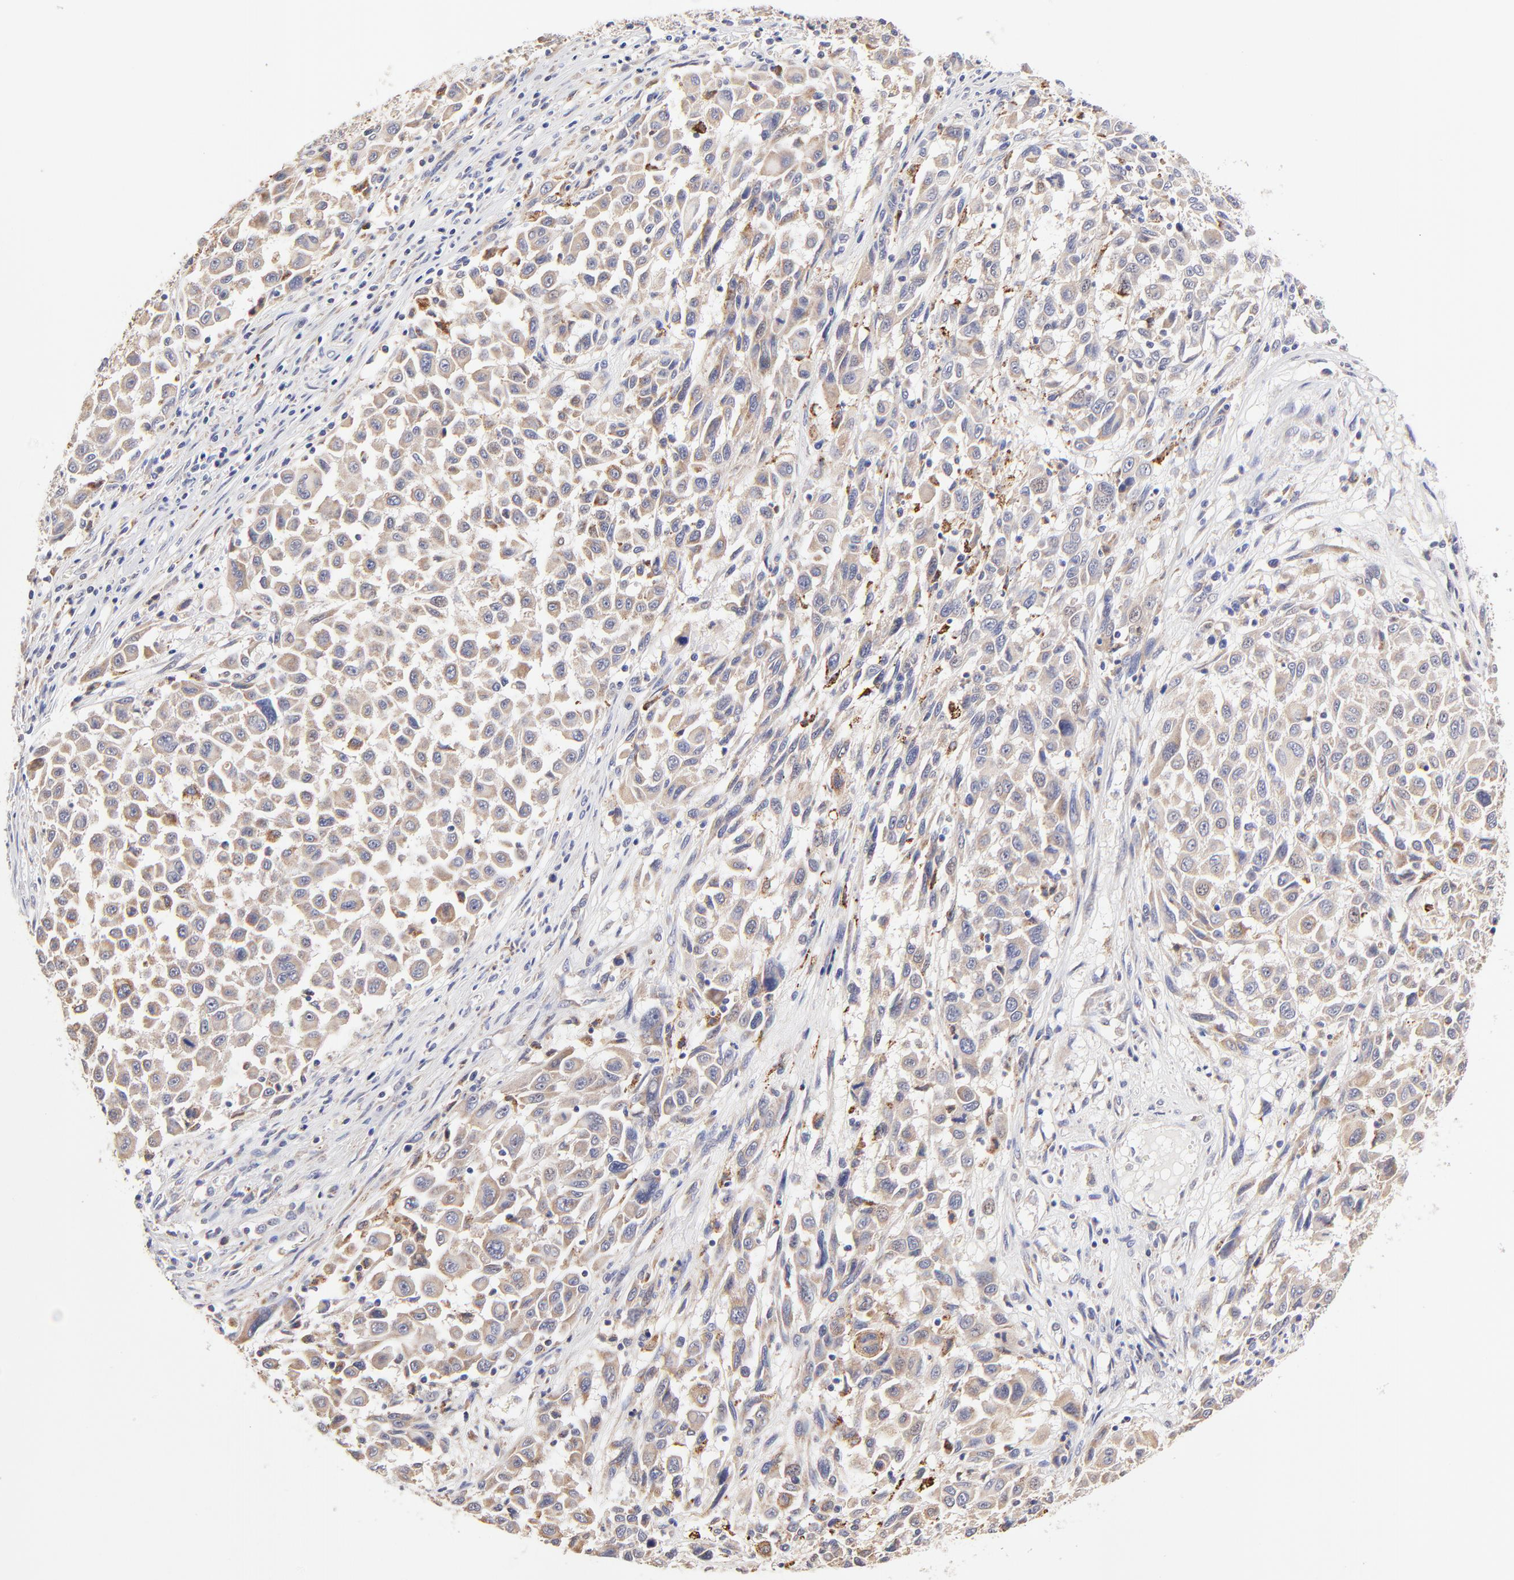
{"staining": {"intensity": "weak", "quantity": ">75%", "location": "cytoplasmic/membranous"}, "tissue": "melanoma", "cell_type": "Tumor cells", "image_type": "cancer", "snomed": [{"axis": "morphology", "description": "Malignant melanoma, Metastatic site"}, {"axis": "topography", "description": "Lymph node"}], "caption": "A low amount of weak cytoplasmic/membranous staining is identified in about >75% of tumor cells in malignant melanoma (metastatic site) tissue. The protein is stained brown, and the nuclei are stained in blue (DAB (3,3'-diaminobenzidine) IHC with brightfield microscopy, high magnification).", "gene": "GCSAM", "patient": {"sex": "male", "age": 61}}